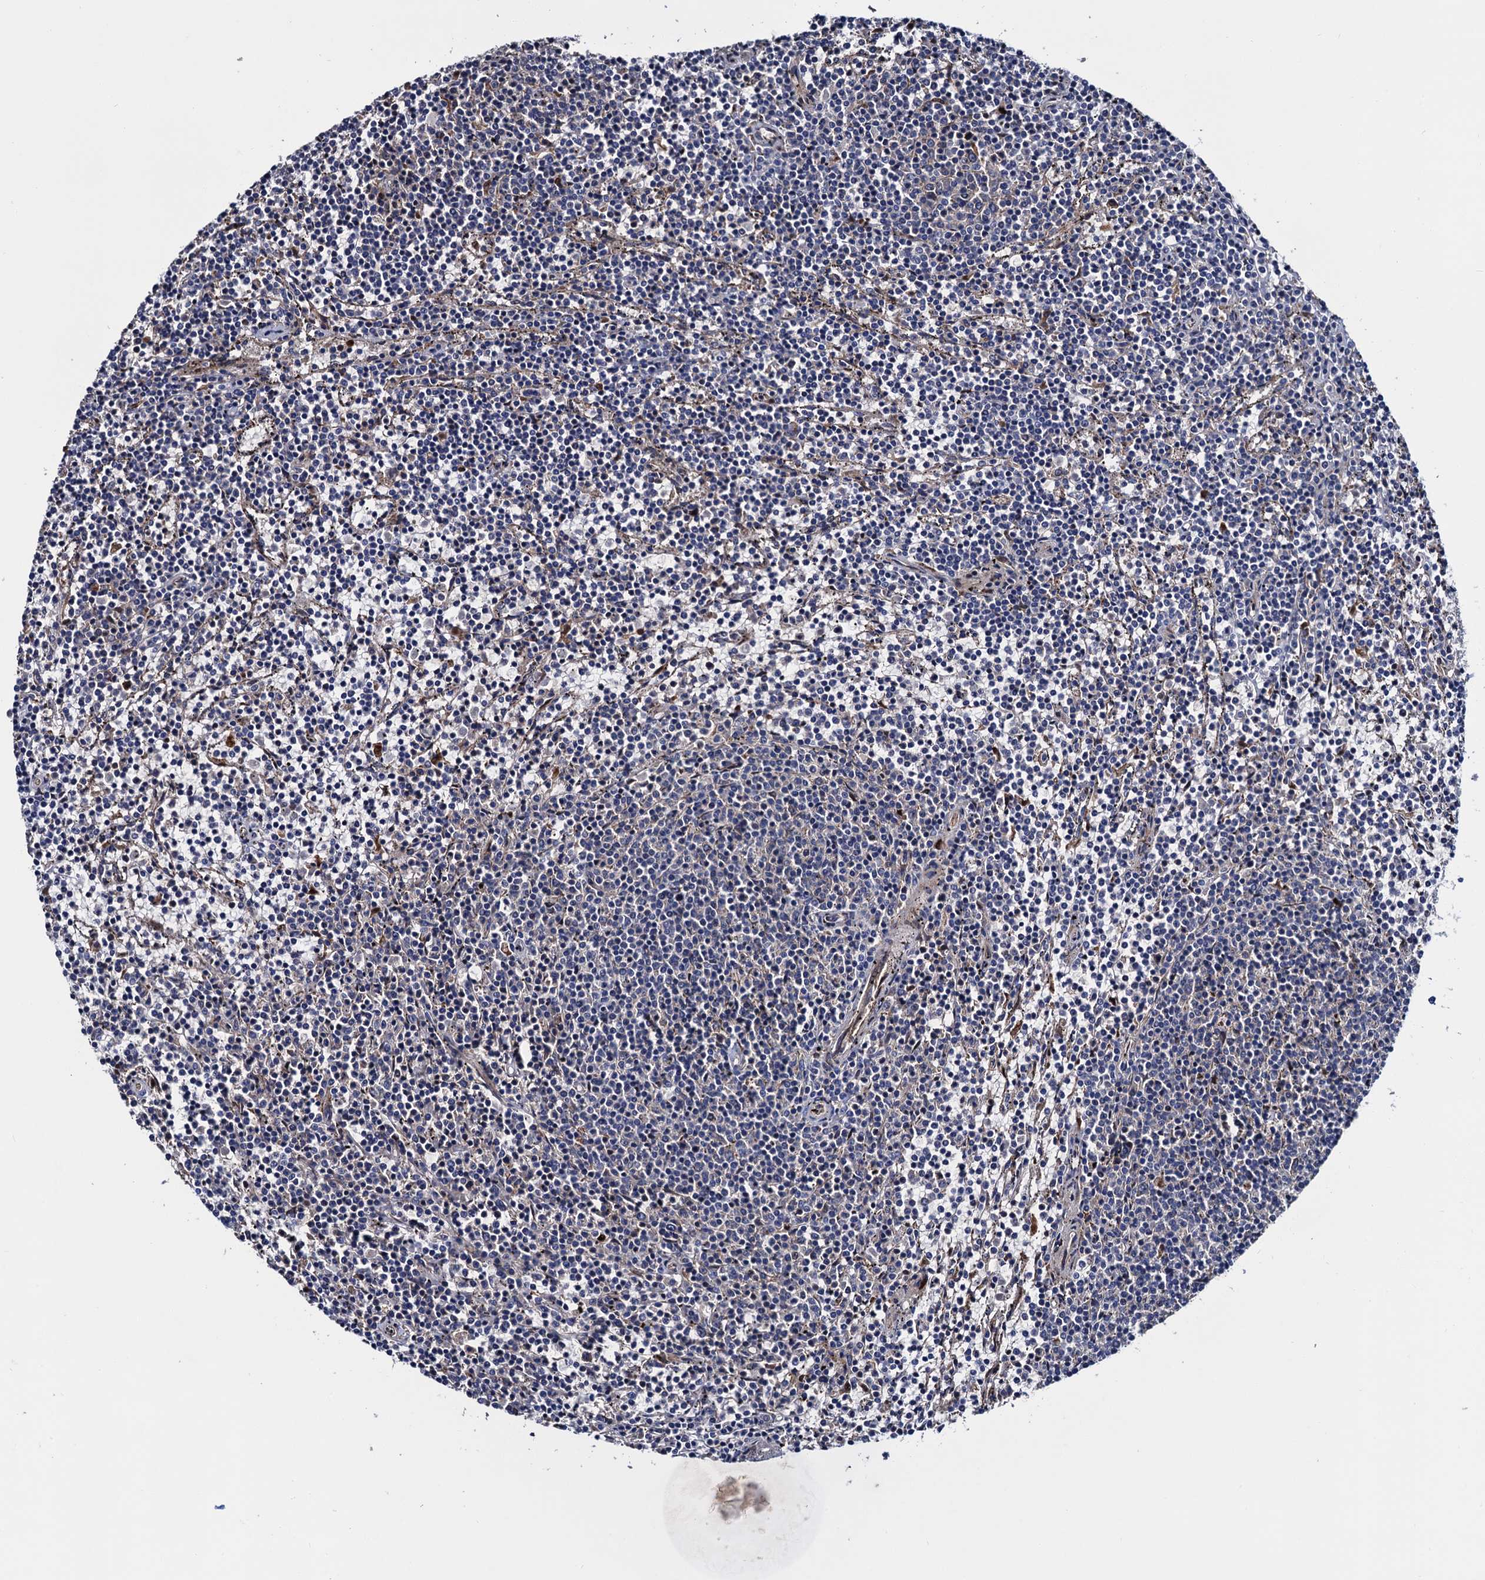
{"staining": {"intensity": "negative", "quantity": "none", "location": "none"}, "tissue": "lymphoma", "cell_type": "Tumor cells", "image_type": "cancer", "snomed": [{"axis": "morphology", "description": "Malignant lymphoma, non-Hodgkin's type, Low grade"}, {"axis": "topography", "description": "Spleen"}], "caption": "Tumor cells show no significant positivity in low-grade malignant lymphoma, non-Hodgkin's type. (DAB (3,3'-diaminobenzidine) immunohistochemistry, high magnification).", "gene": "TRMT112", "patient": {"sex": "female", "age": 50}}